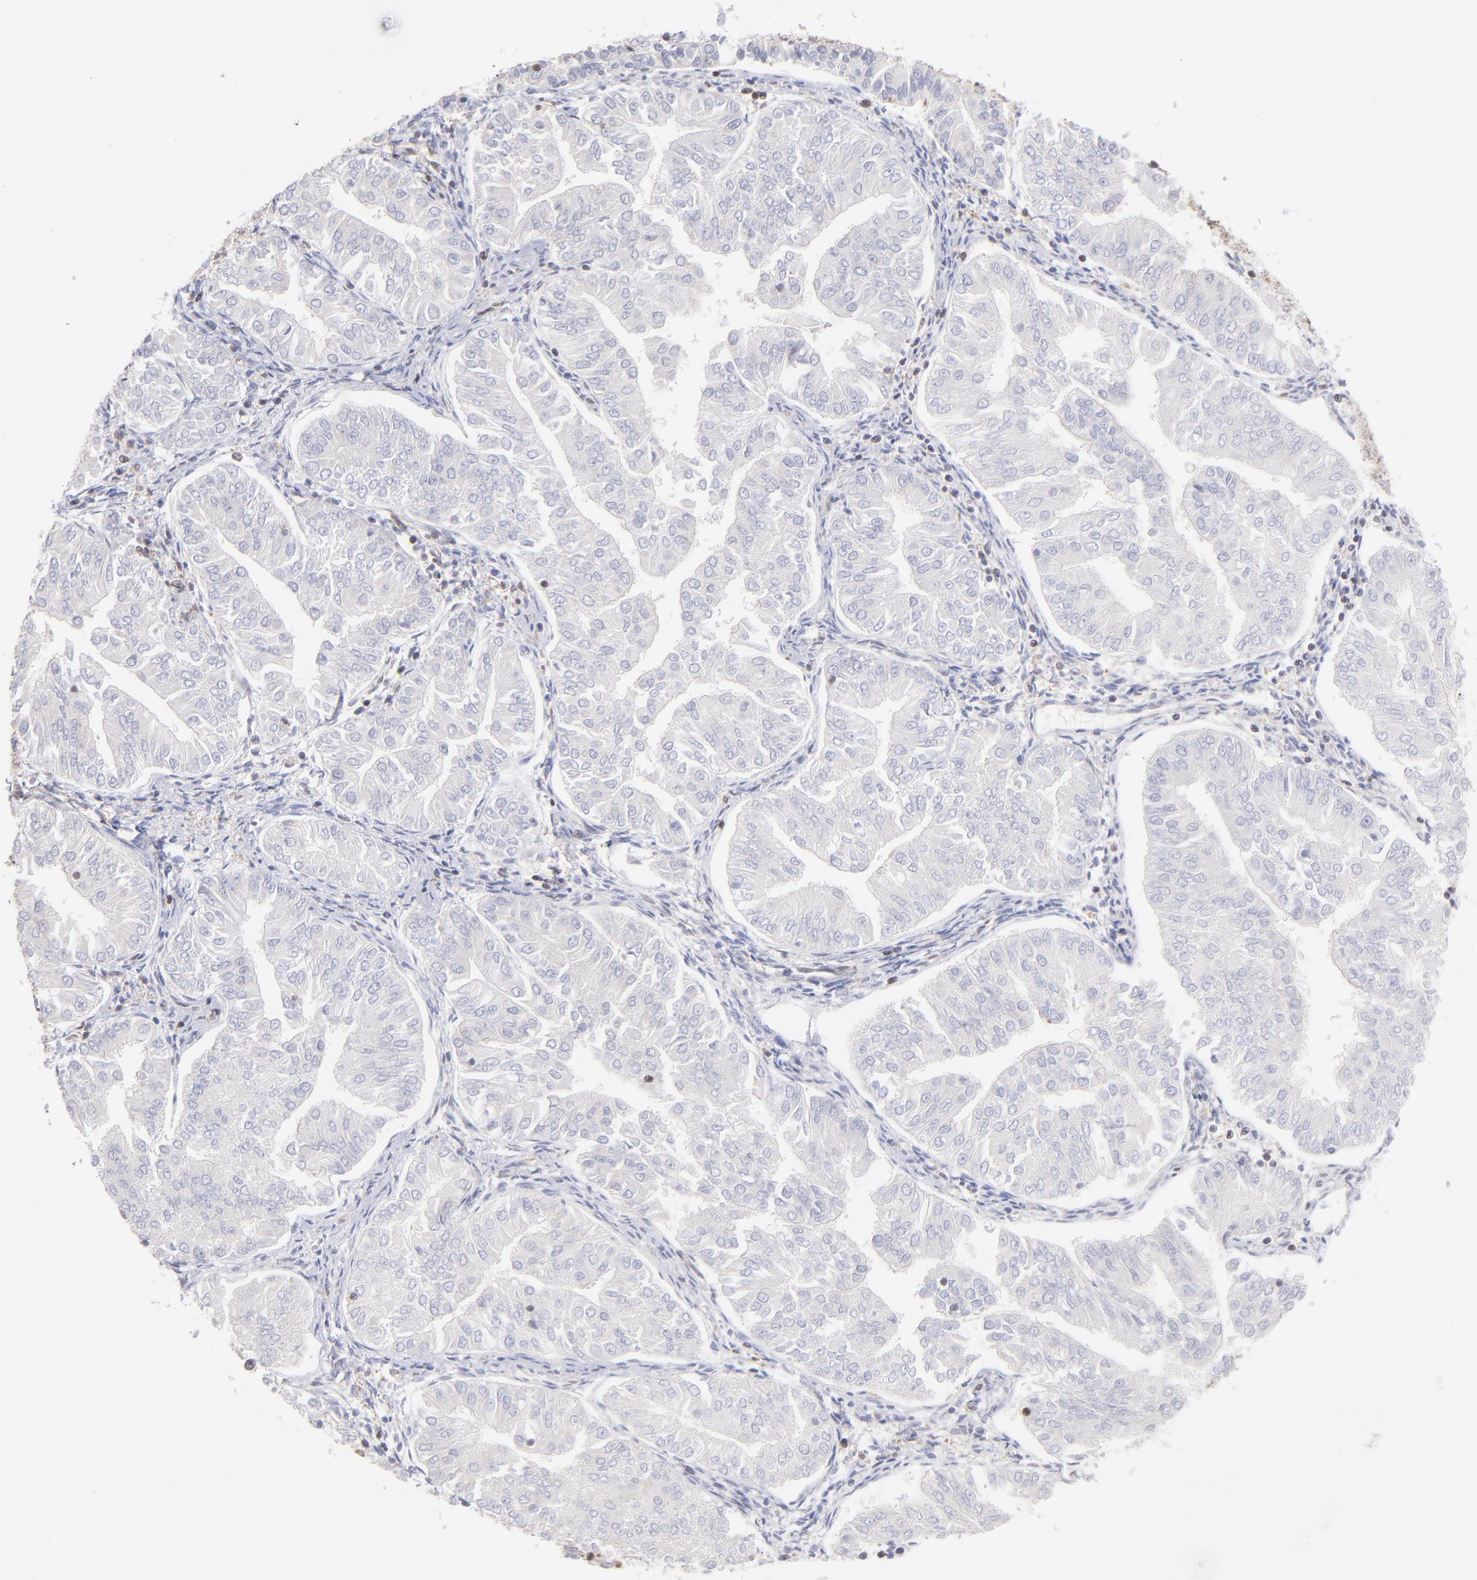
{"staining": {"intensity": "weak", "quantity": "25%-75%", "location": "cytoplasmic/membranous"}, "tissue": "endometrial cancer", "cell_type": "Tumor cells", "image_type": "cancer", "snomed": [{"axis": "morphology", "description": "Adenocarcinoma, NOS"}, {"axis": "topography", "description": "Endometrium"}], "caption": "The histopathology image reveals immunohistochemical staining of adenocarcinoma (endometrial). There is weak cytoplasmic/membranous positivity is present in approximately 25%-75% of tumor cells.", "gene": "MAPRE1", "patient": {"sex": "female", "age": 53}}